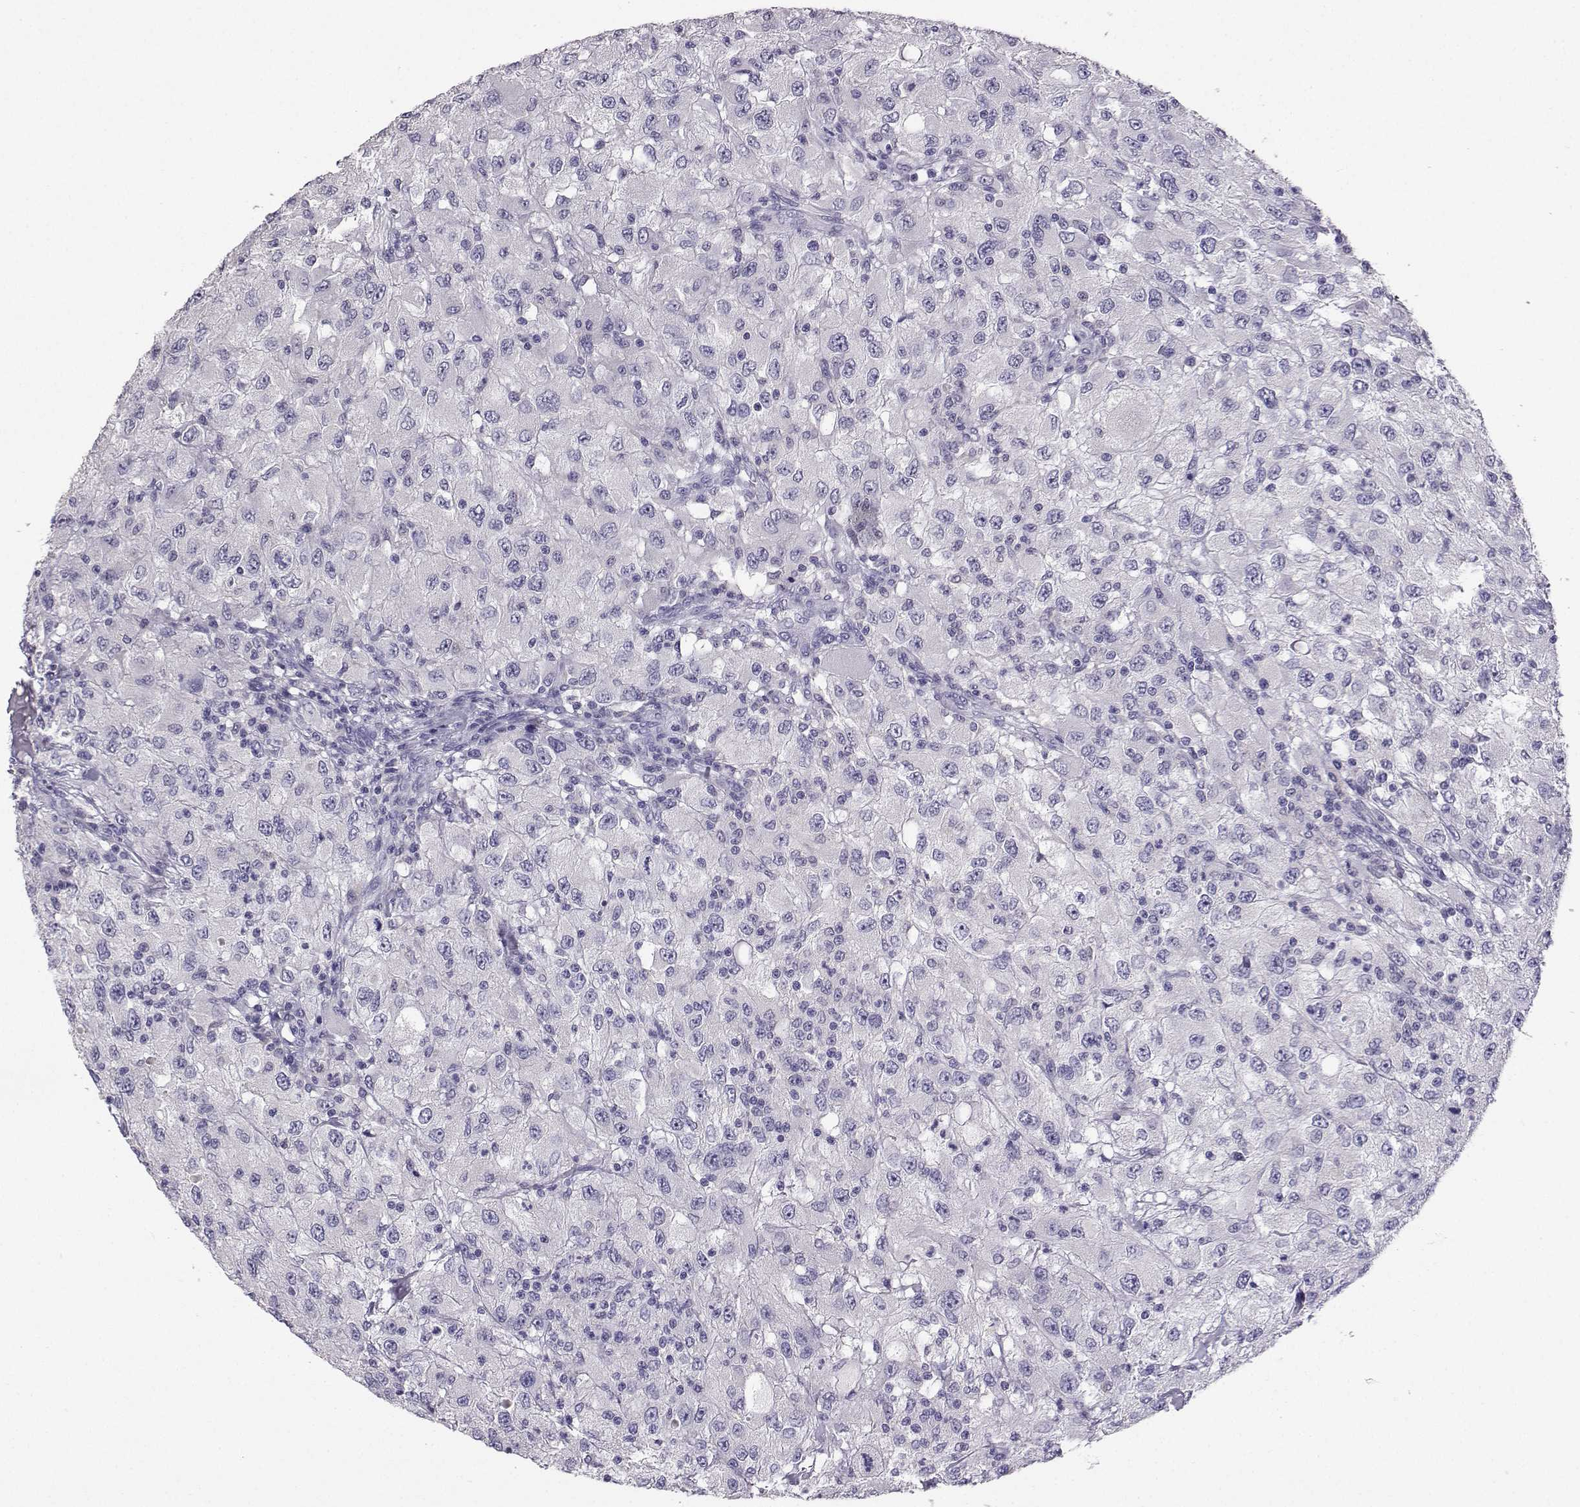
{"staining": {"intensity": "negative", "quantity": "none", "location": "none"}, "tissue": "renal cancer", "cell_type": "Tumor cells", "image_type": "cancer", "snomed": [{"axis": "morphology", "description": "Adenocarcinoma, NOS"}, {"axis": "topography", "description": "Kidney"}], "caption": "This histopathology image is of renal cancer stained with IHC to label a protein in brown with the nuclei are counter-stained blue. There is no positivity in tumor cells.", "gene": "TBR1", "patient": {"sex": "female", "age": 67}}